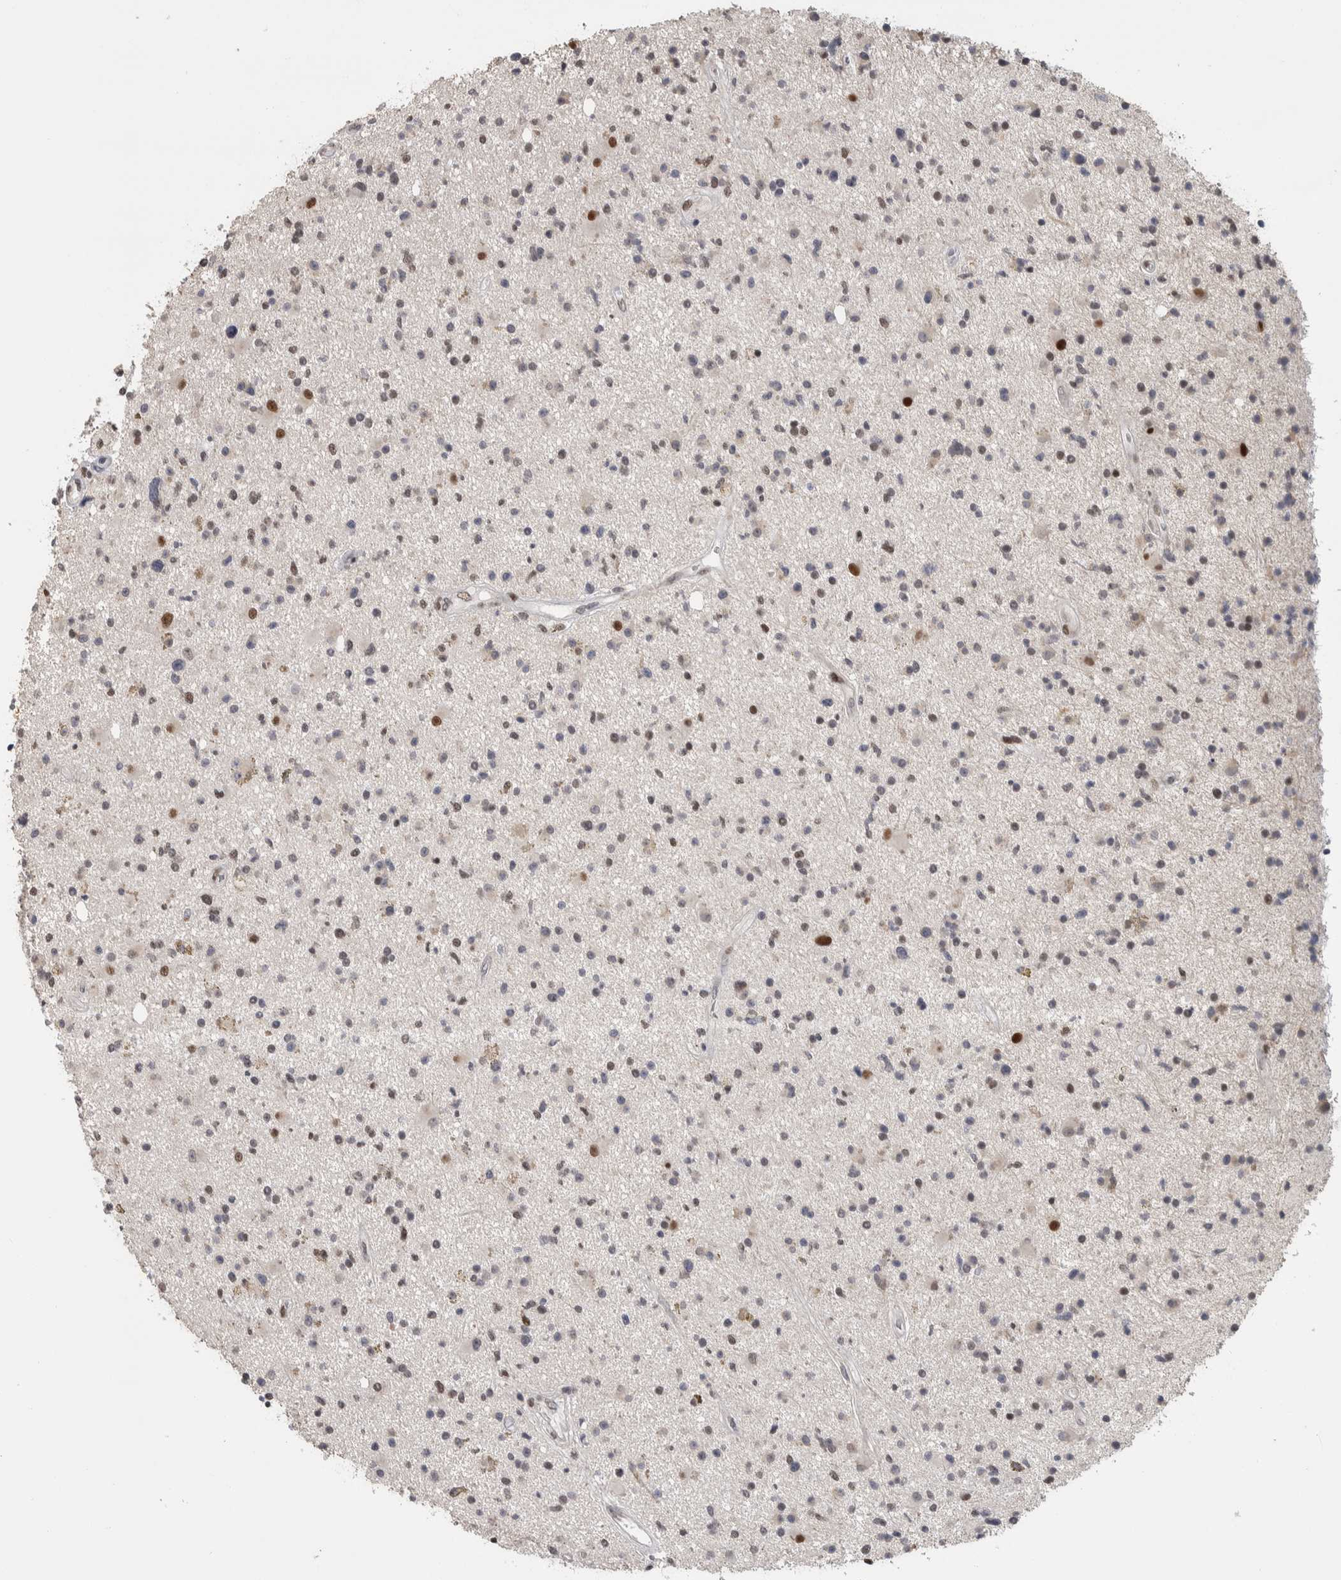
{"staining": {"intensity": "negative", "quantity": "none", "location": "none"}, "tissue": "glioma", "cell_type": "Tumor cells", "image_type": "cancer", "snomed": [{"axis": "morphology", "description": "Glioma, malignant, High grade"}, {"axis": "topography", "description": "Brain"}], "caption": "The immunohistochemistry image has no significant staining in tumor cells of glioma tissue. The staining was performed using DAB (3,3'-diaminobenzidine) to visualize the protein expression in brown, while the nuclei were stained in blue with hematoxylin (Magnification: 20x).", "gene": "HEXIM2", "patient": {"sex": "male", "age": 33}}